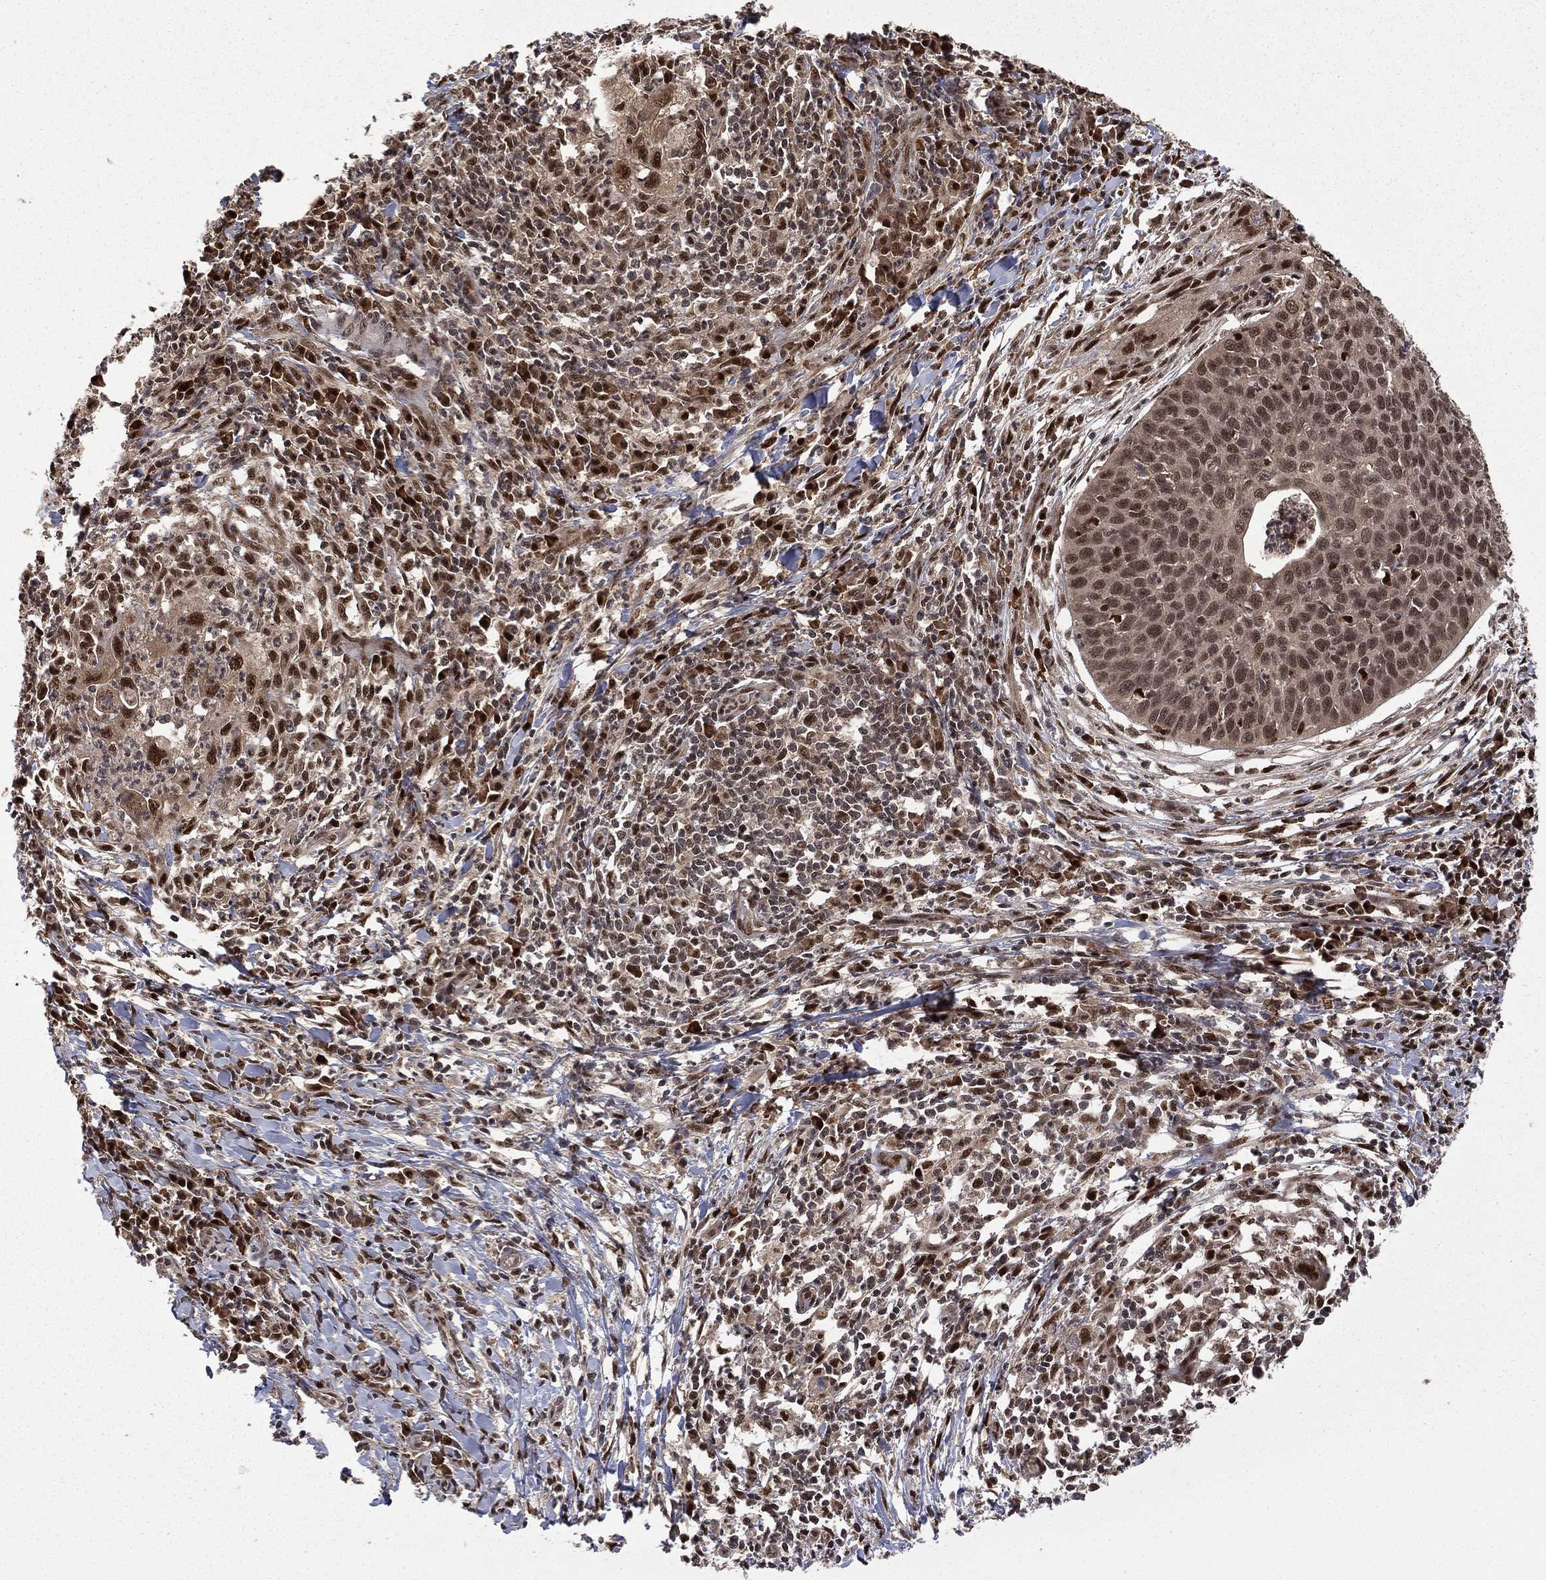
{"staining": {"intensity": "moderate", "quantity": "25%-75%", "location": "nuclear"}, "tissue": "cervical cancer", "cell_type": "Tumor cells", "image_type": "cancer", "snomed": [{"axis": "morphology", "description": "Squamous cell carcinoma, NOS"}, {"axis": "topography", "description": "Cervix"}], "caption": "IHC photomicrograph of human cervical cancer stained for a protein (brown), which exhibits medium levels of moderate nuclear positivity in about 25%-75% of tumor cells.", "gene": "JMJD6", "patient": {"sex": "female", "age": 26}}